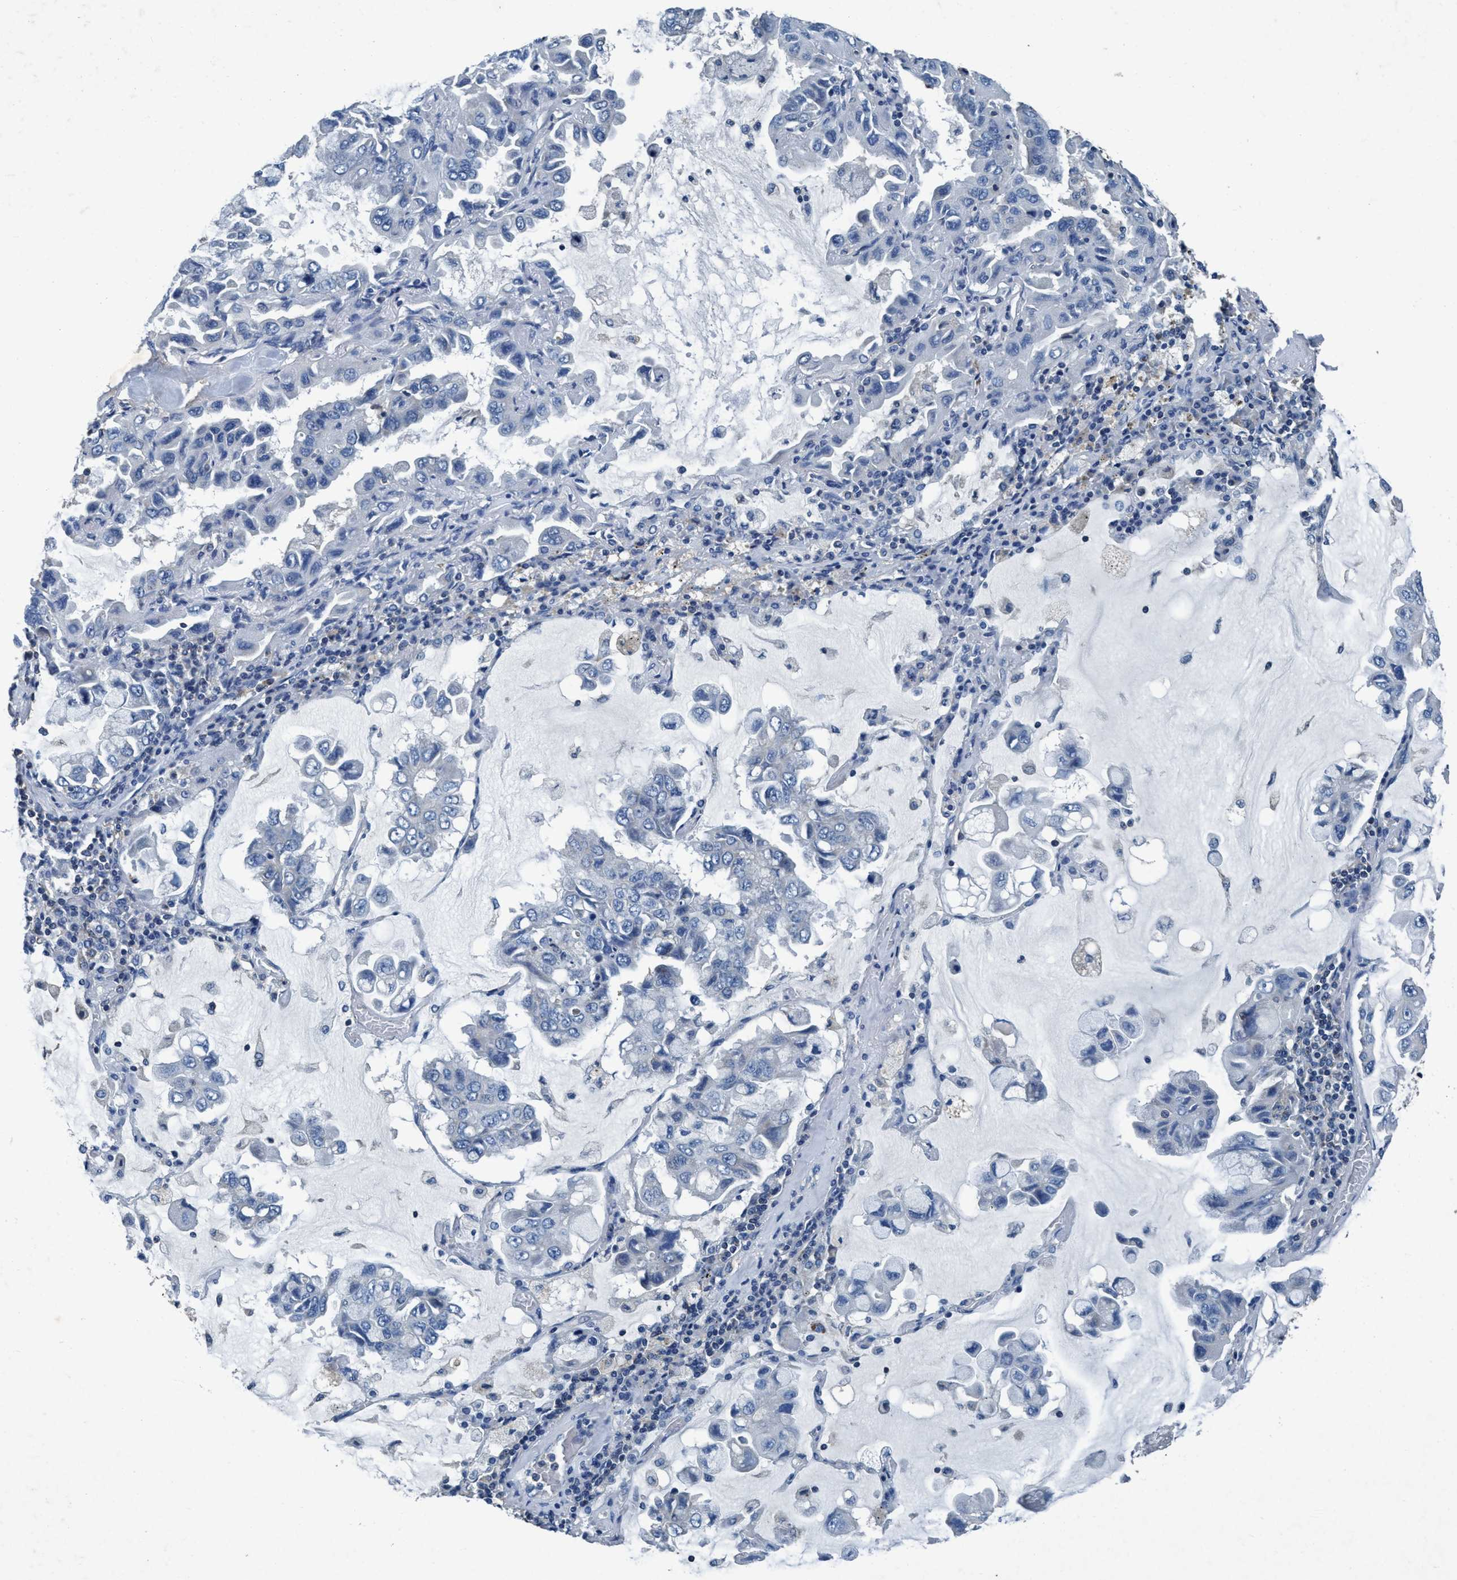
{"staining": {"intensity": "negative", "quantity": "none", "location": "none"}, "tissue": "lung cancer", "cell_type": "Tumor cells", "image_type": "cancer", "snomed": [{"axis": "morphology", "description": "Adenocarcinoma, NOS"}, {"axis": "topography", "description": "Lung"}], "caption": "Immunohistochemistry (IHC) of adenocarcinoma (lung) displays no staining in tumor cells.", "gene": "ANKFN1", "patient": {"sex": "male", "age": 64}}